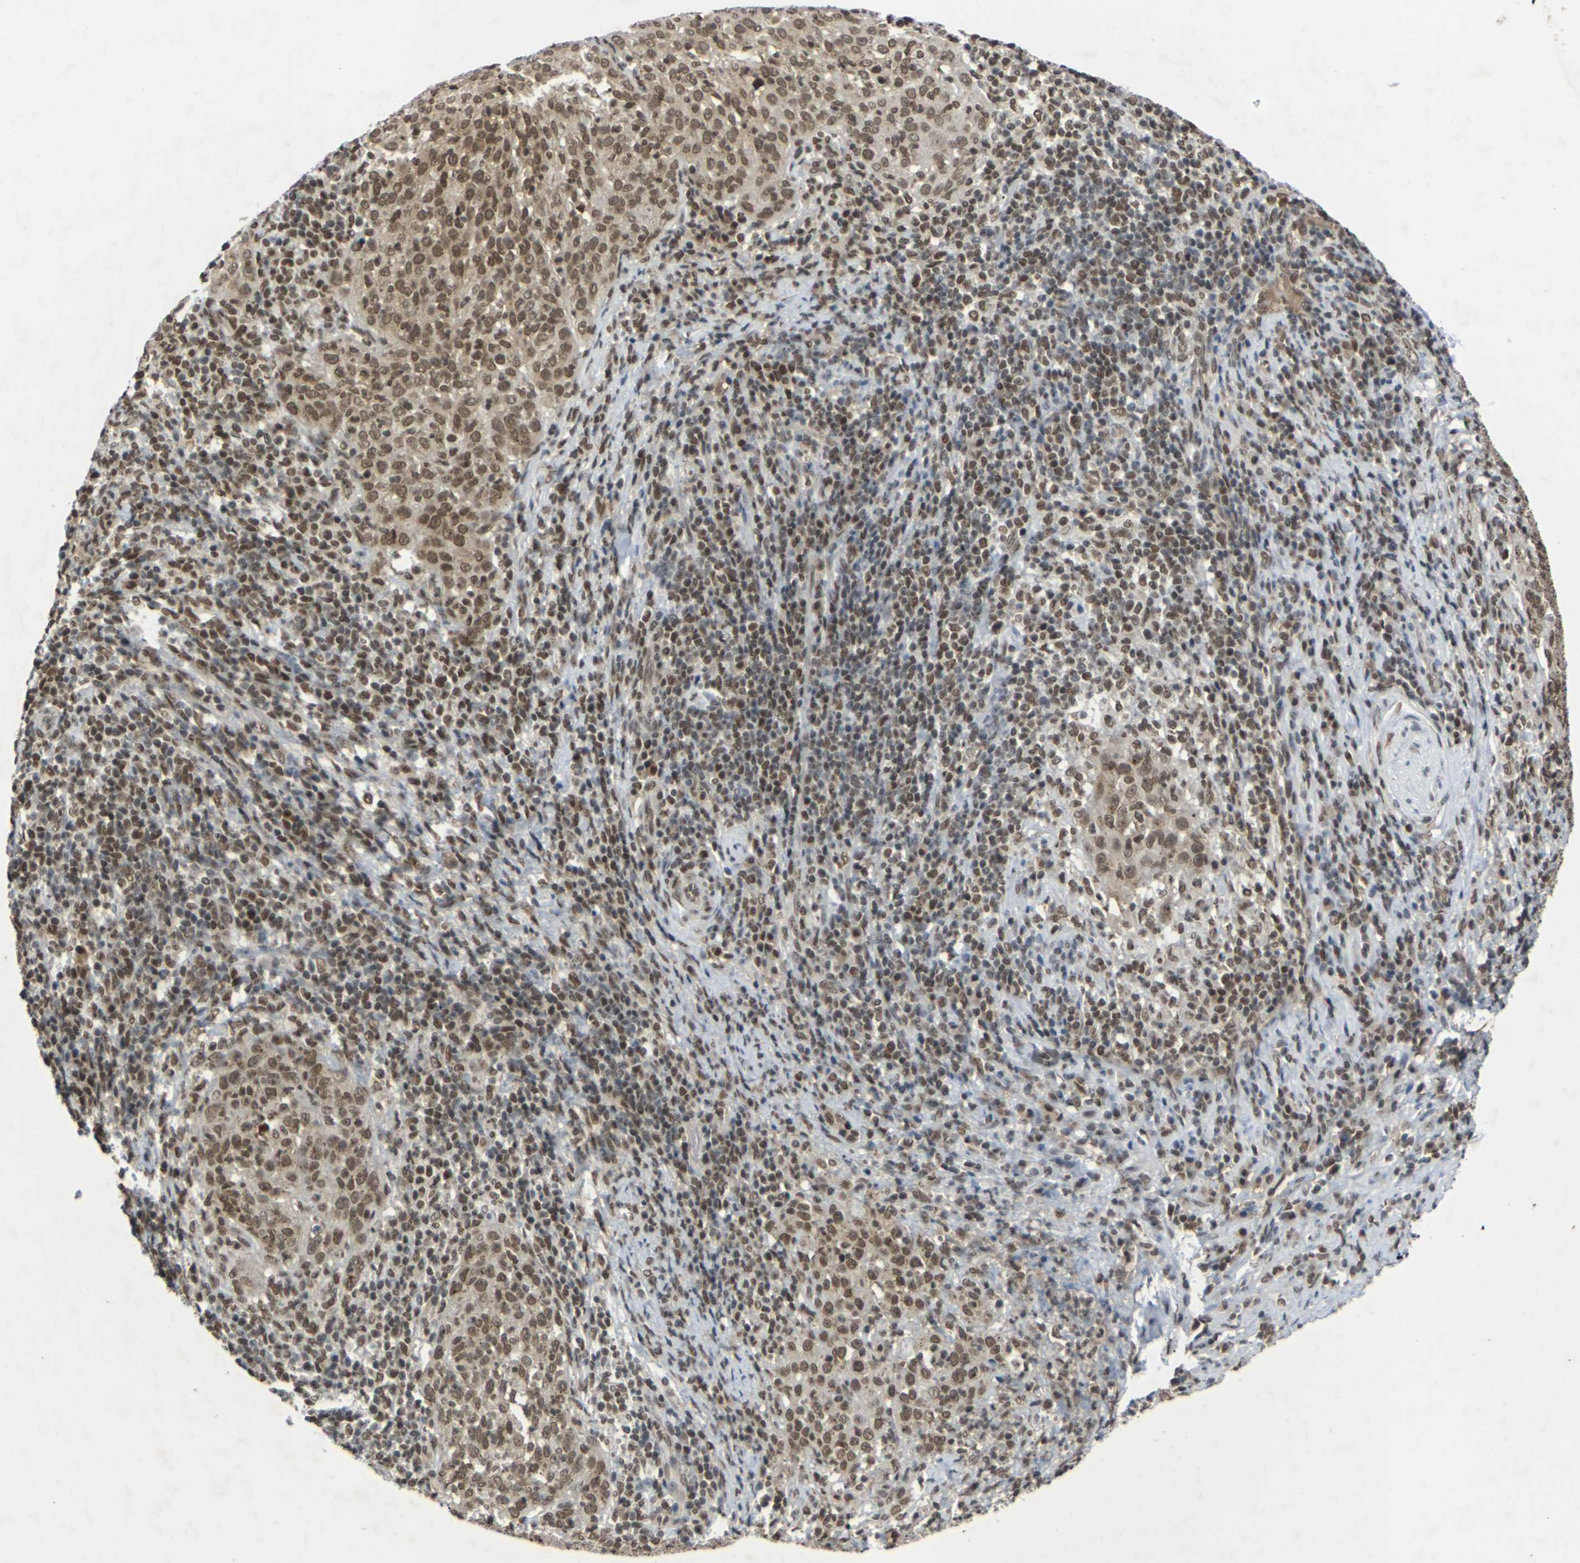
{"staining": {"intensity": "moderate", "quantity": ">75%", "location": "cytoplasmic/membranous,nuclear"}, "tissue": "cervical cancer", "cell_type": "Tumor cells", "image_type": "cancer", "snomed": [{"axis": "morphology", "description": "Squamous cell carcinoma, NOS"}, {"axis": "topography", "description": "Cervix"}], "caption": "Moderate cytoplasmic/membranous and nuclear expression for a protein is seen in about >75% of tumor cells of cervical squamous cell carcinoma using immunohistochemistry.", "gene": "NELFA", "patient": {"sex": "female", "age": 51}}